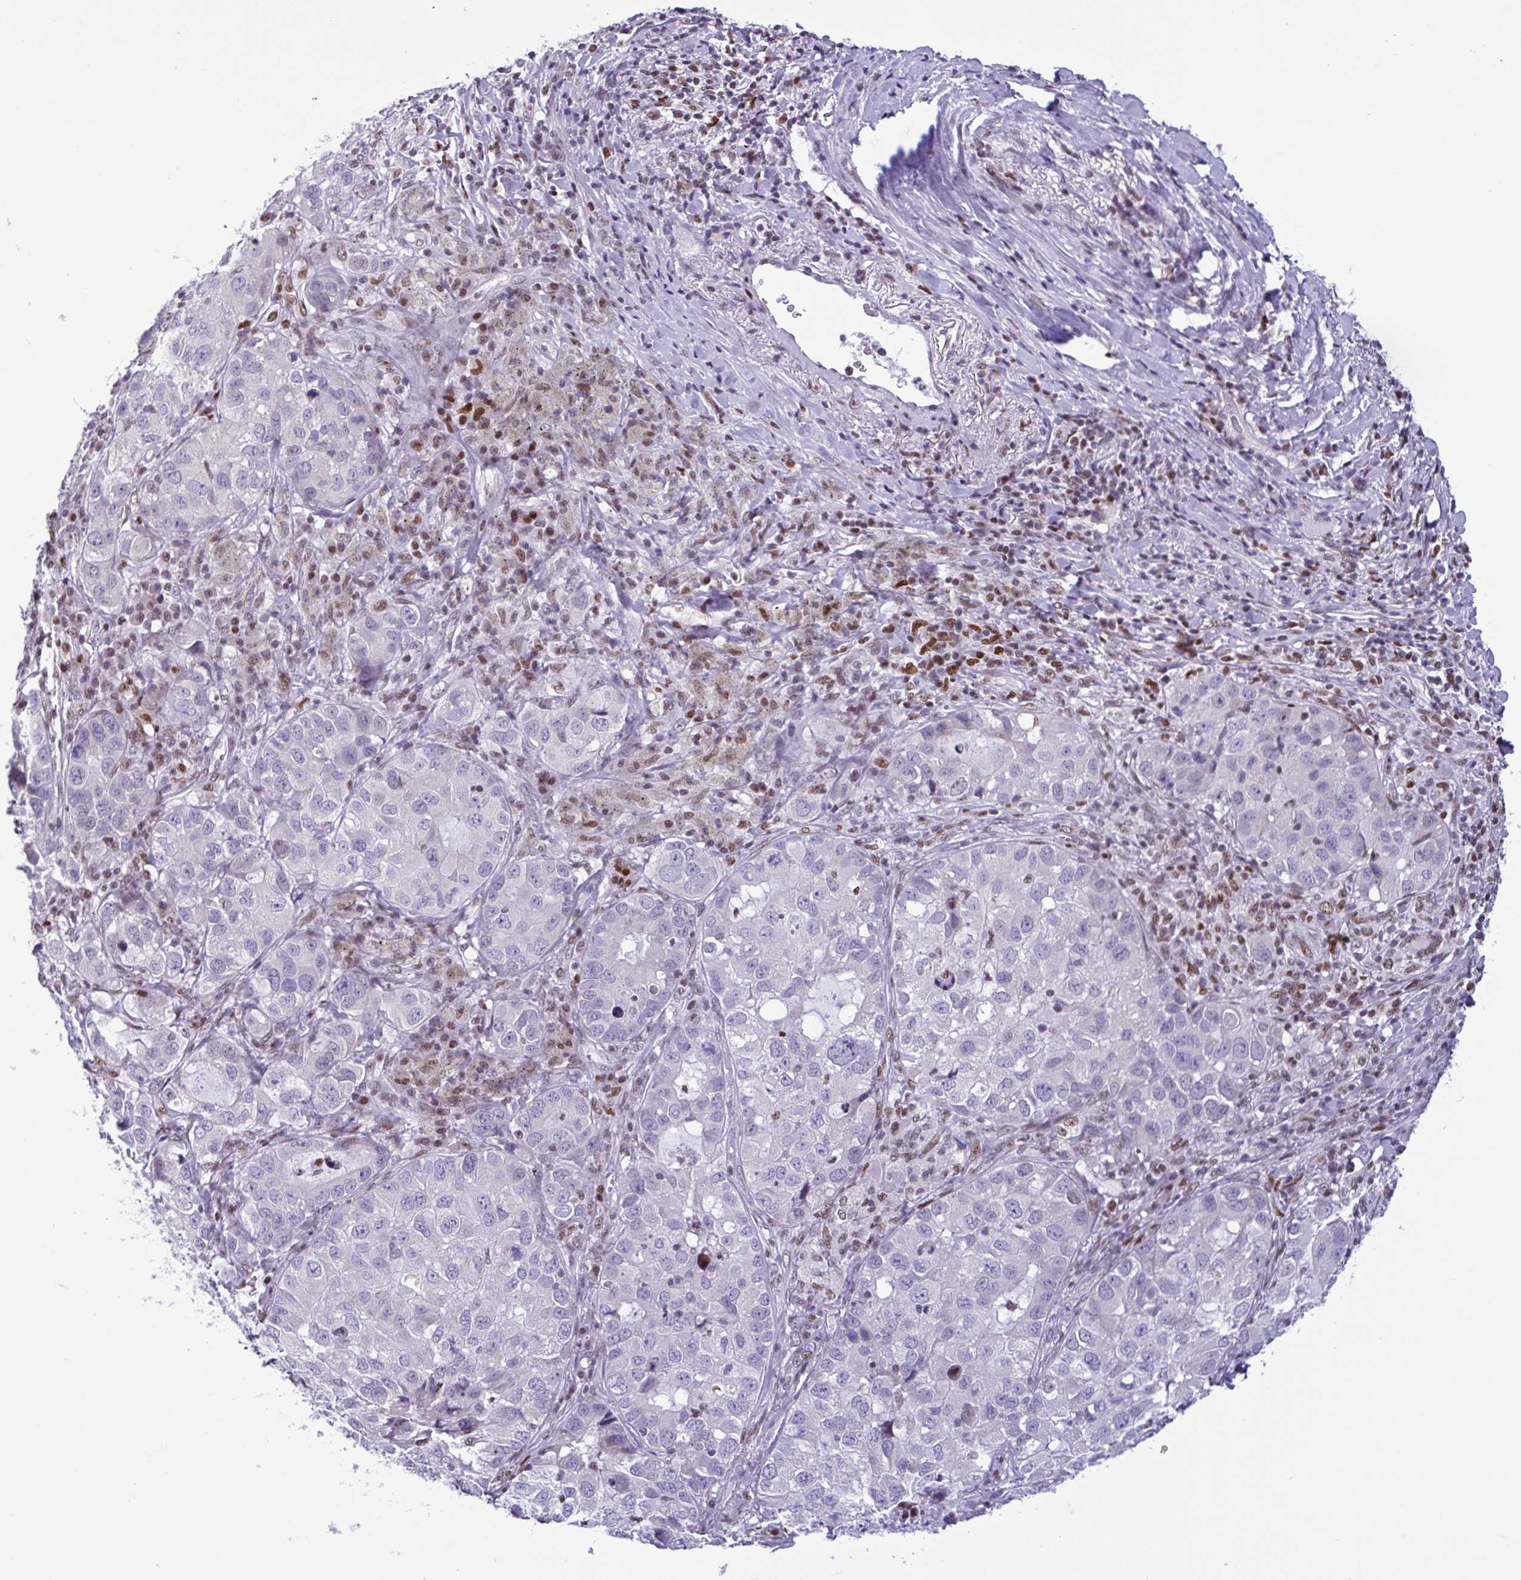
{"staining": {"intensity": "negative", "quantity": "none", "location": "none"}, "tissue": "lung cancer", "cell_type": "Tumor cells", "image_type": "cancer", "snomed": [{"axis": "morphology", "description": "Normal morphology"}, {"axis": "morphology", "description": "Adenocarcinoma, NOS"}, {"axis": "topography", "description": "Lymph node"}, {"axis": "topography", "description": "Lung"}], "caption": "IHC image of neoplastic tissue: lung cancer (adenocarcinoma) stained with DAB displays no significant protein positivity in tumor cells.", "gene": "IRF1", "patient": {"sex": "female", "age": 51}}